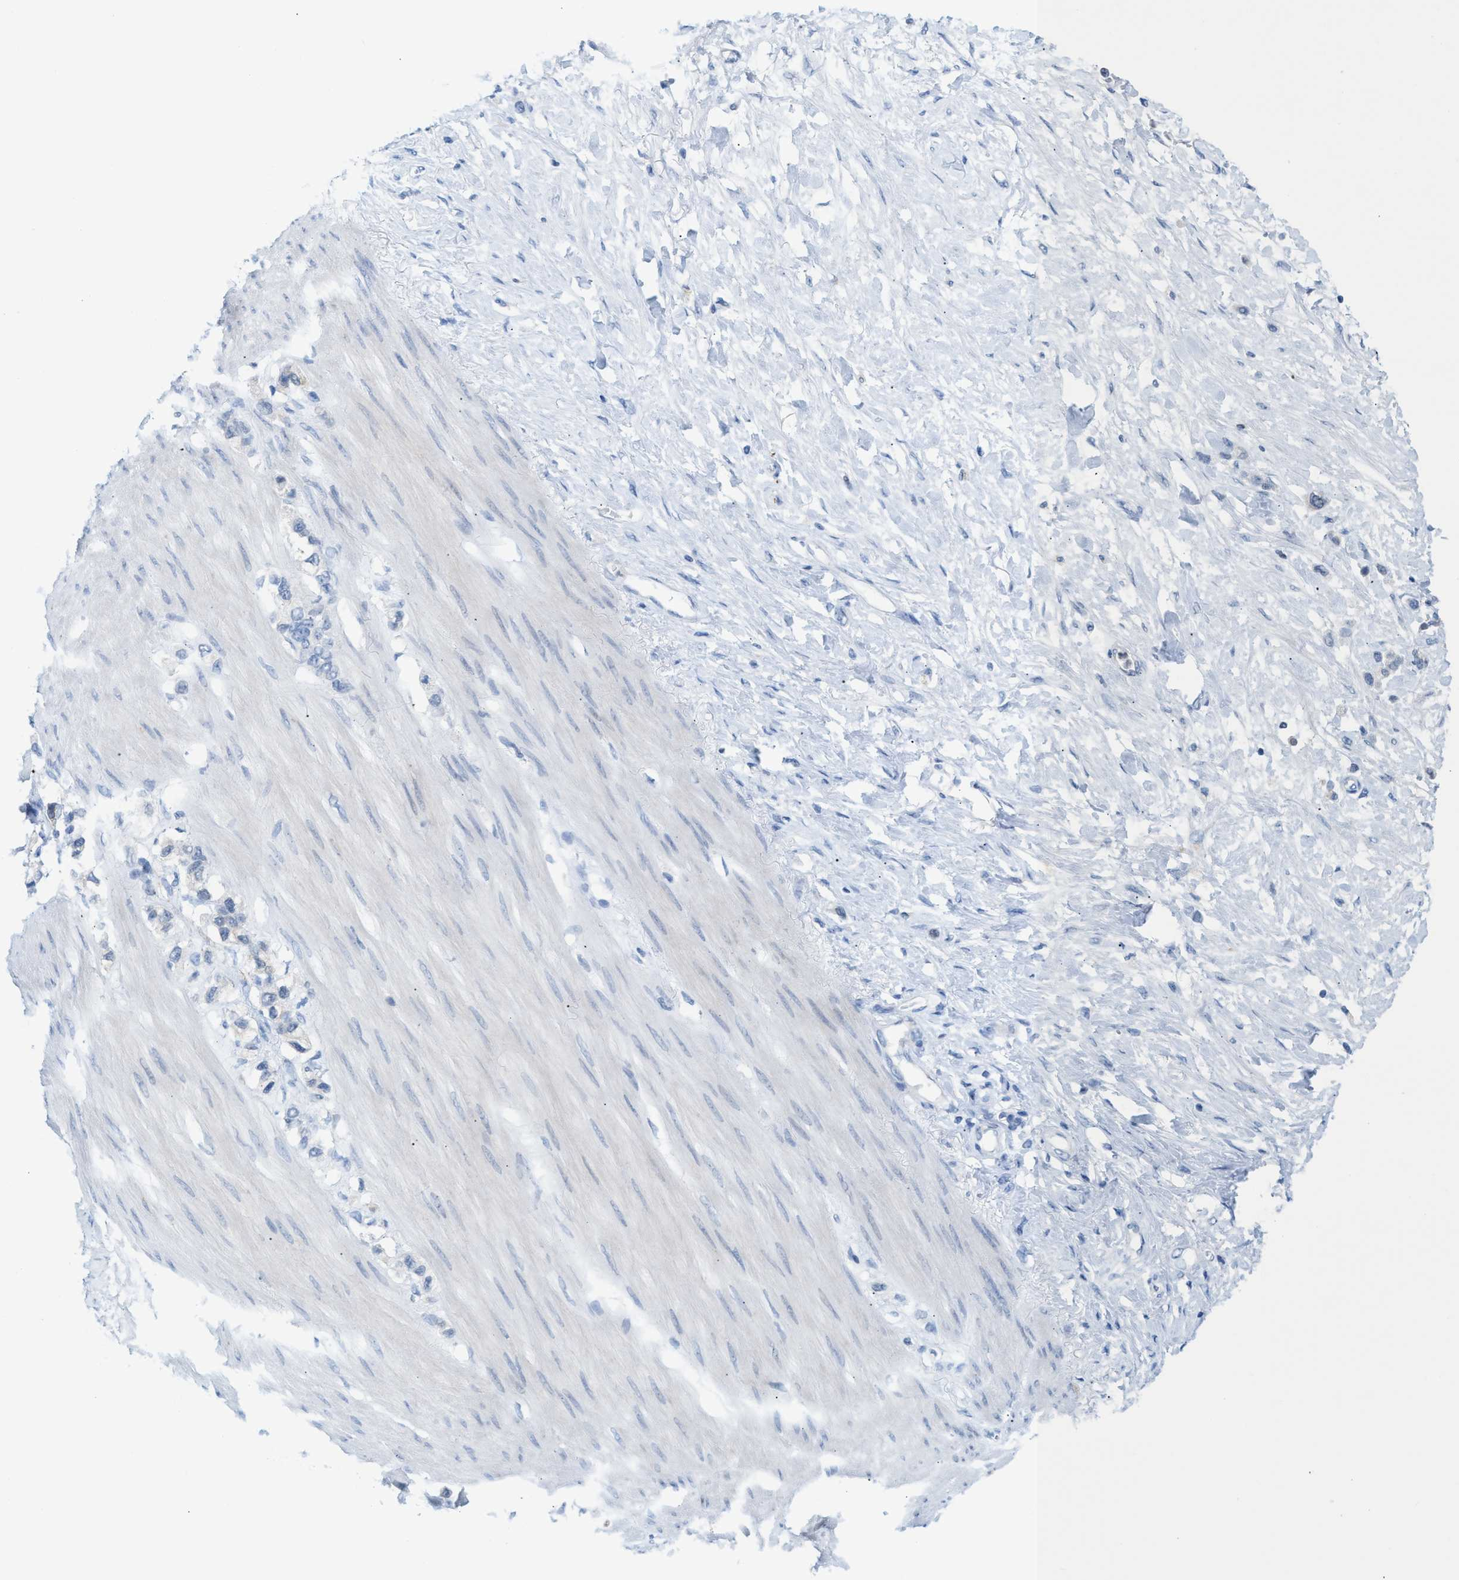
{"staining": {"intensity": "negative", "quantity": "none", "location": "none"}, "tissue": "stomach cancer", "cell_type": "Tumor cells", "image_type": "cancer", "snomed": [{"axis": "morphology", "description": "Adenocarcinoma, NOS"}, {"axis": "topography", "description": "Stomach"}], "caption": "DAB (3,3'-diaminobenzidine) immunohistochemical staining of stomach cancer (adenocarcinoma) exhibits no significant expression in tumor cells.", "gene": "PPM1D", "patient": {"sex": "female", "age": 65}}